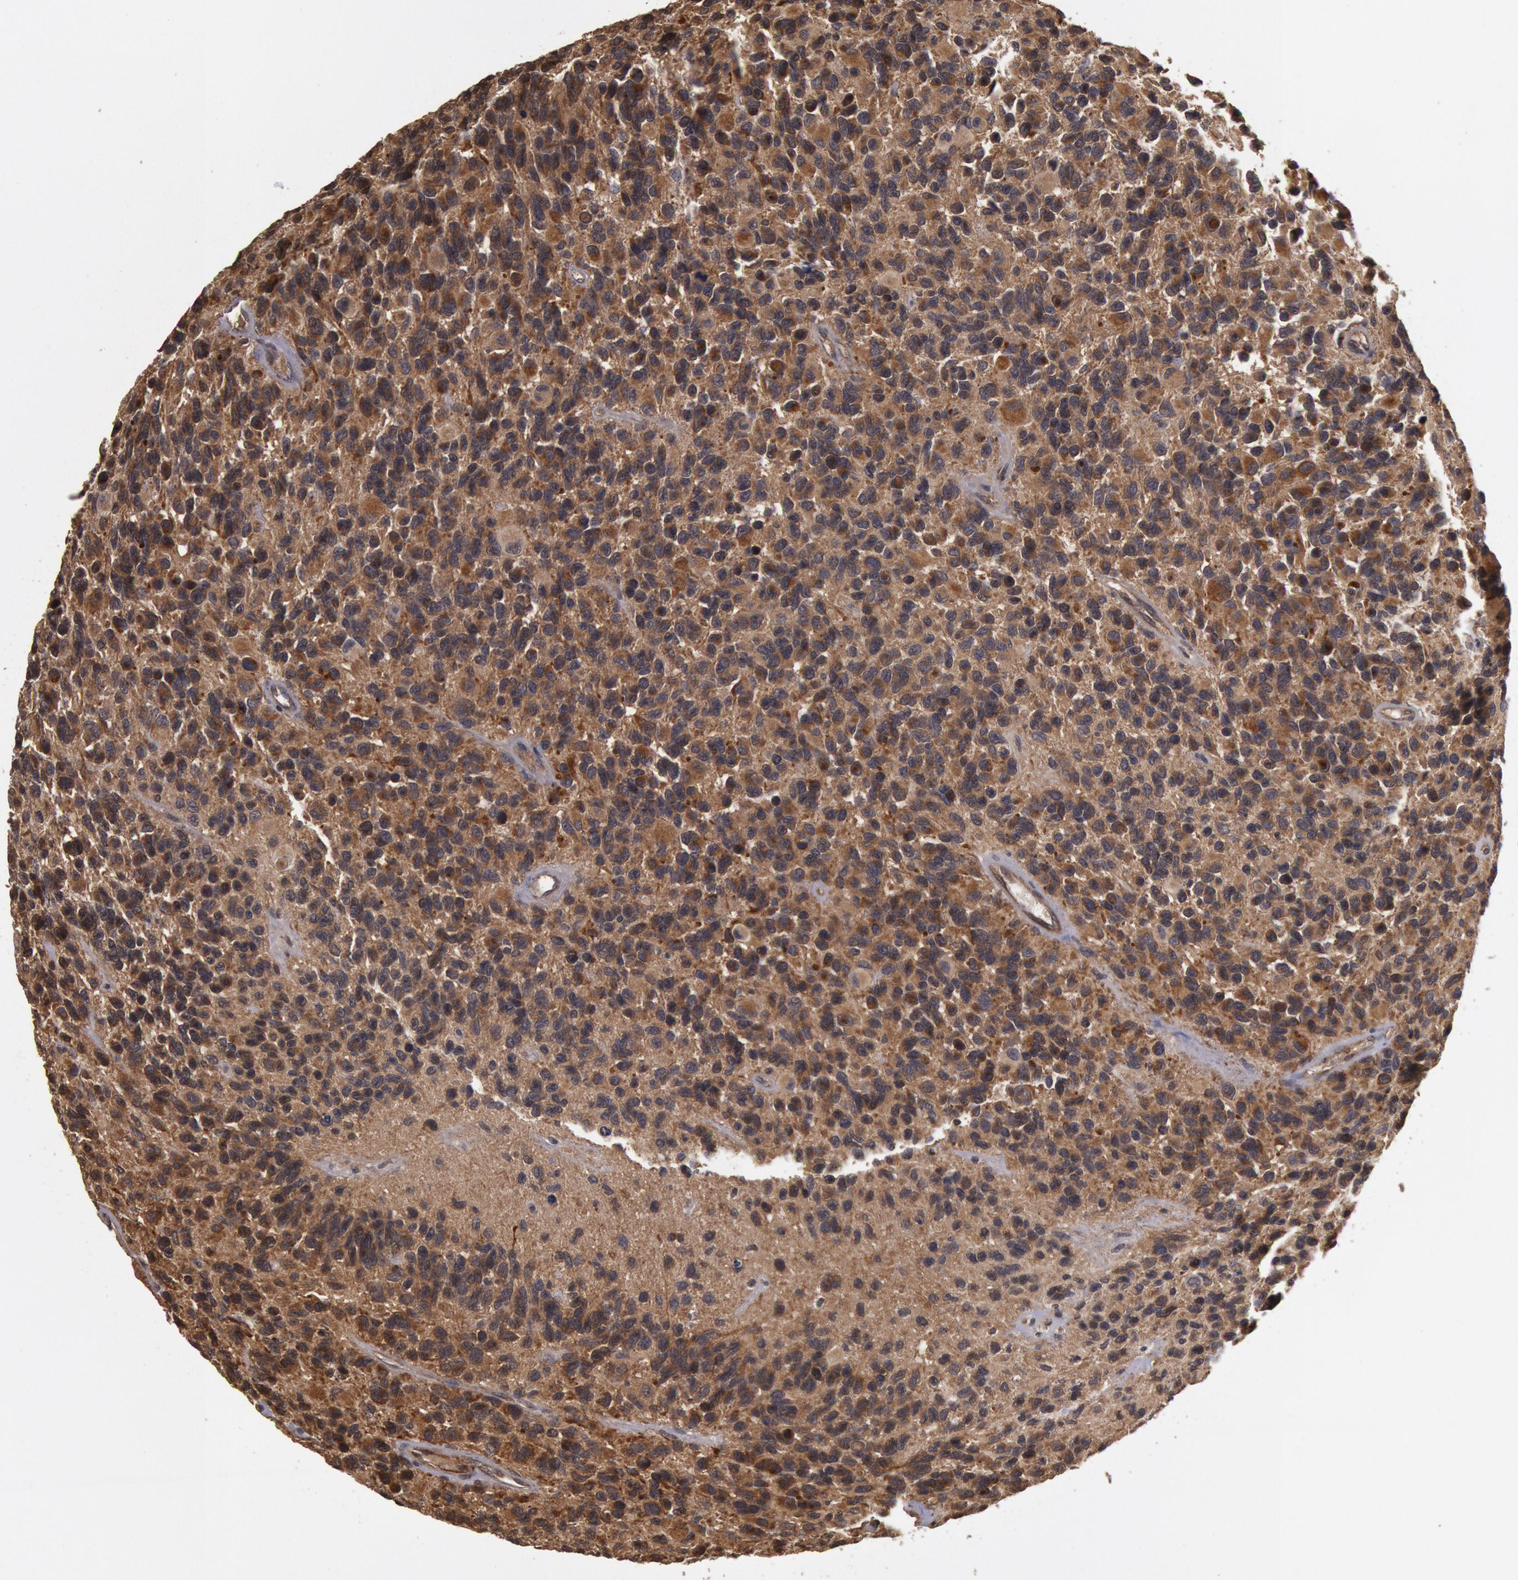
{"staining": {"intensity": "moderate", "quantity": ">75%", "location": "cytoplasmic/membranous"}, "tissue": "glioma", "cell_type": "Tumor cells", "image_type": "cancer", "snomed": [{"axis": "morphology", "description": "Glioma, malignant, High grade"}, {"axis": "topography", "description": "Brain"}], "caption": "The photomicrograph demonstrates a brown stain indicating the presence of a protein in the cytoplasmic/membranous of tumor cells in high-grade glioma (malignant).", "gene": "USP14", "patient": {"sex": "male", "age": 77}}